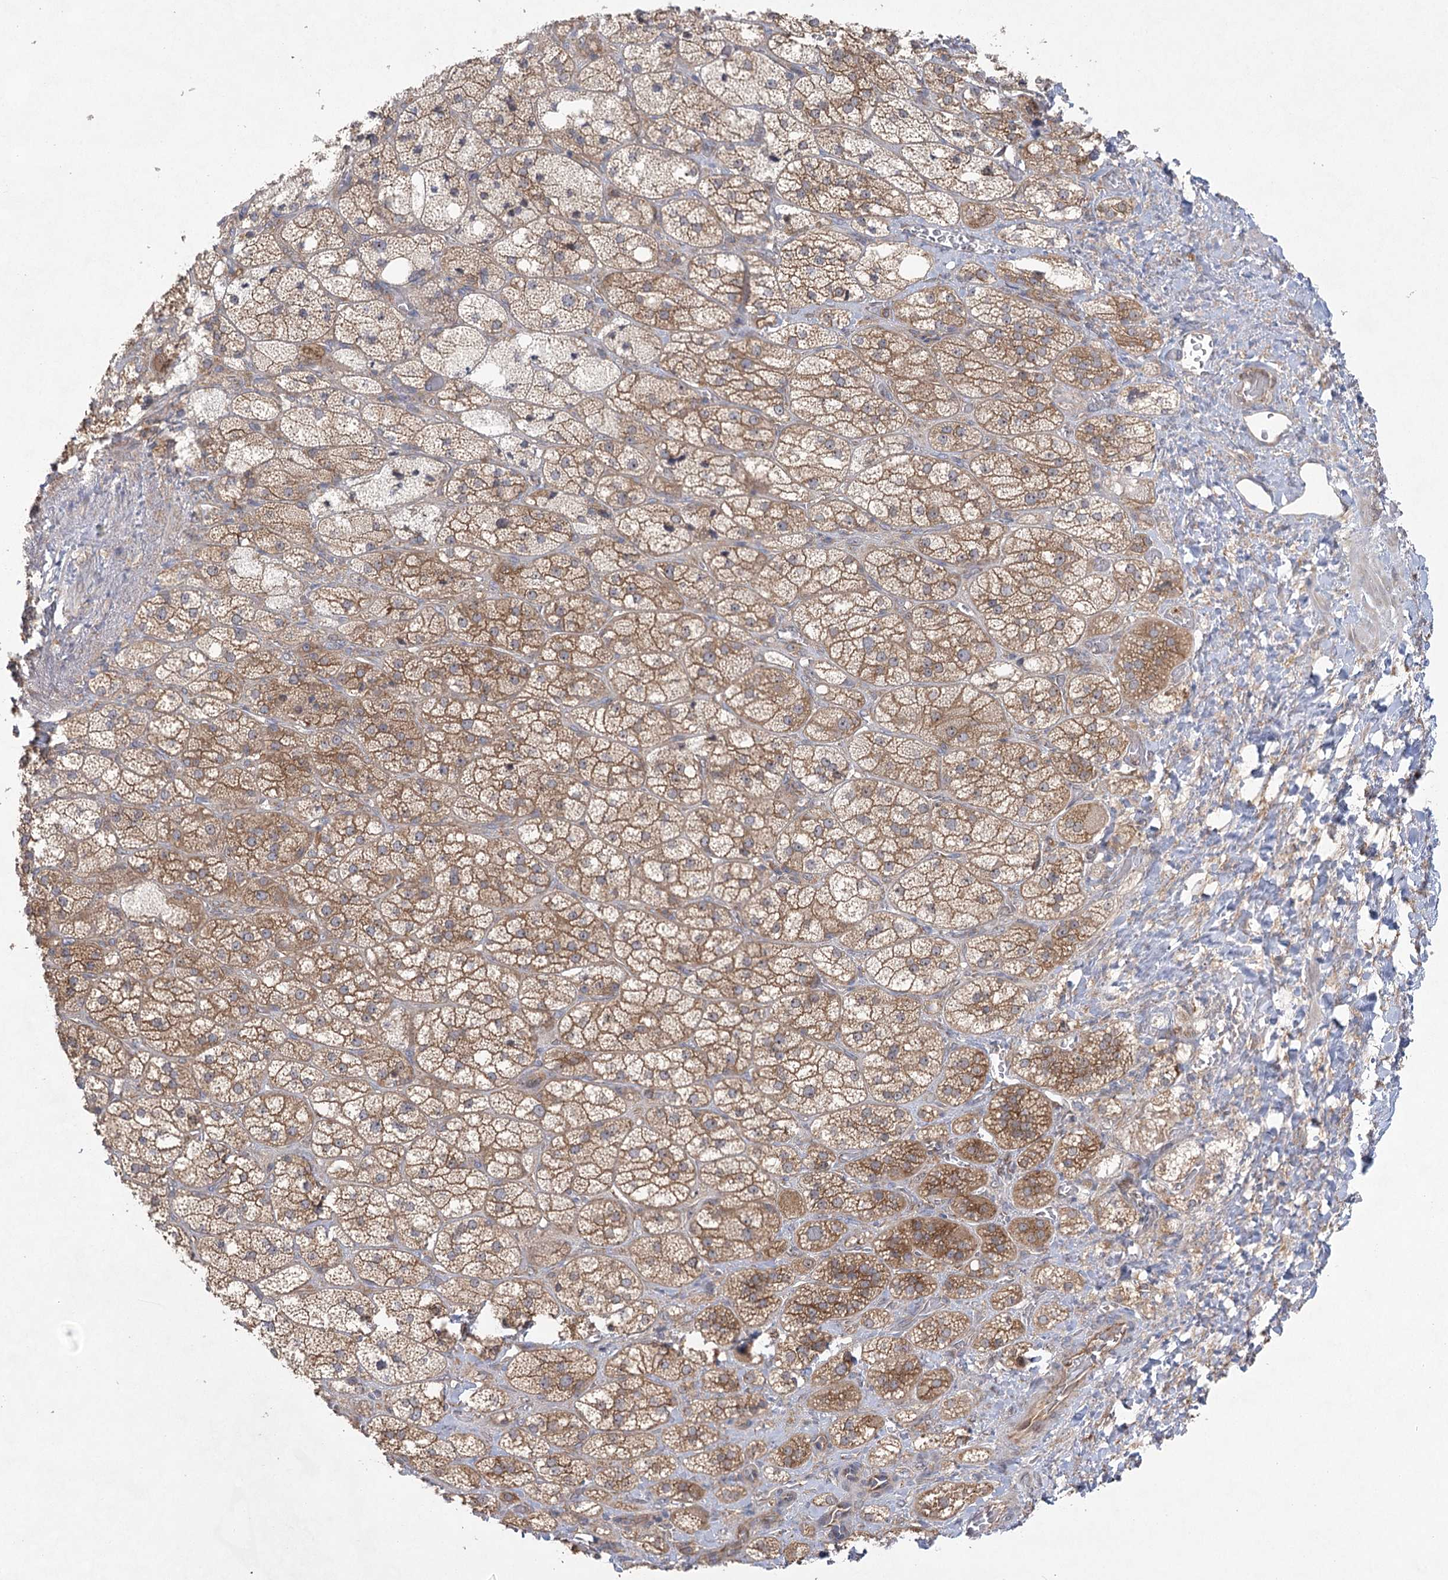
{"staining": {"intensity": "moderate", "quantity": ">75%", "location": "cytoplasmic/membranous"}, "tissue": "adrenal gland", "cell_type": "Glandular cells", "image_type": "normal", "snomed": [{"axis": "morphology", "description": "Normal tissue, NOS"}, {"axis": "topography", "description": "Adrenal gland"}], "caption": "A medium amount of moderate cytoplasmic/membranous staining is seen in about >75% of glandular cells in benign adrenal gland. (Brightfield microscopy of DAB IHC at high magnification).", "gene": "EIF3A", "patient": {"sex": "male", "age": 61}}